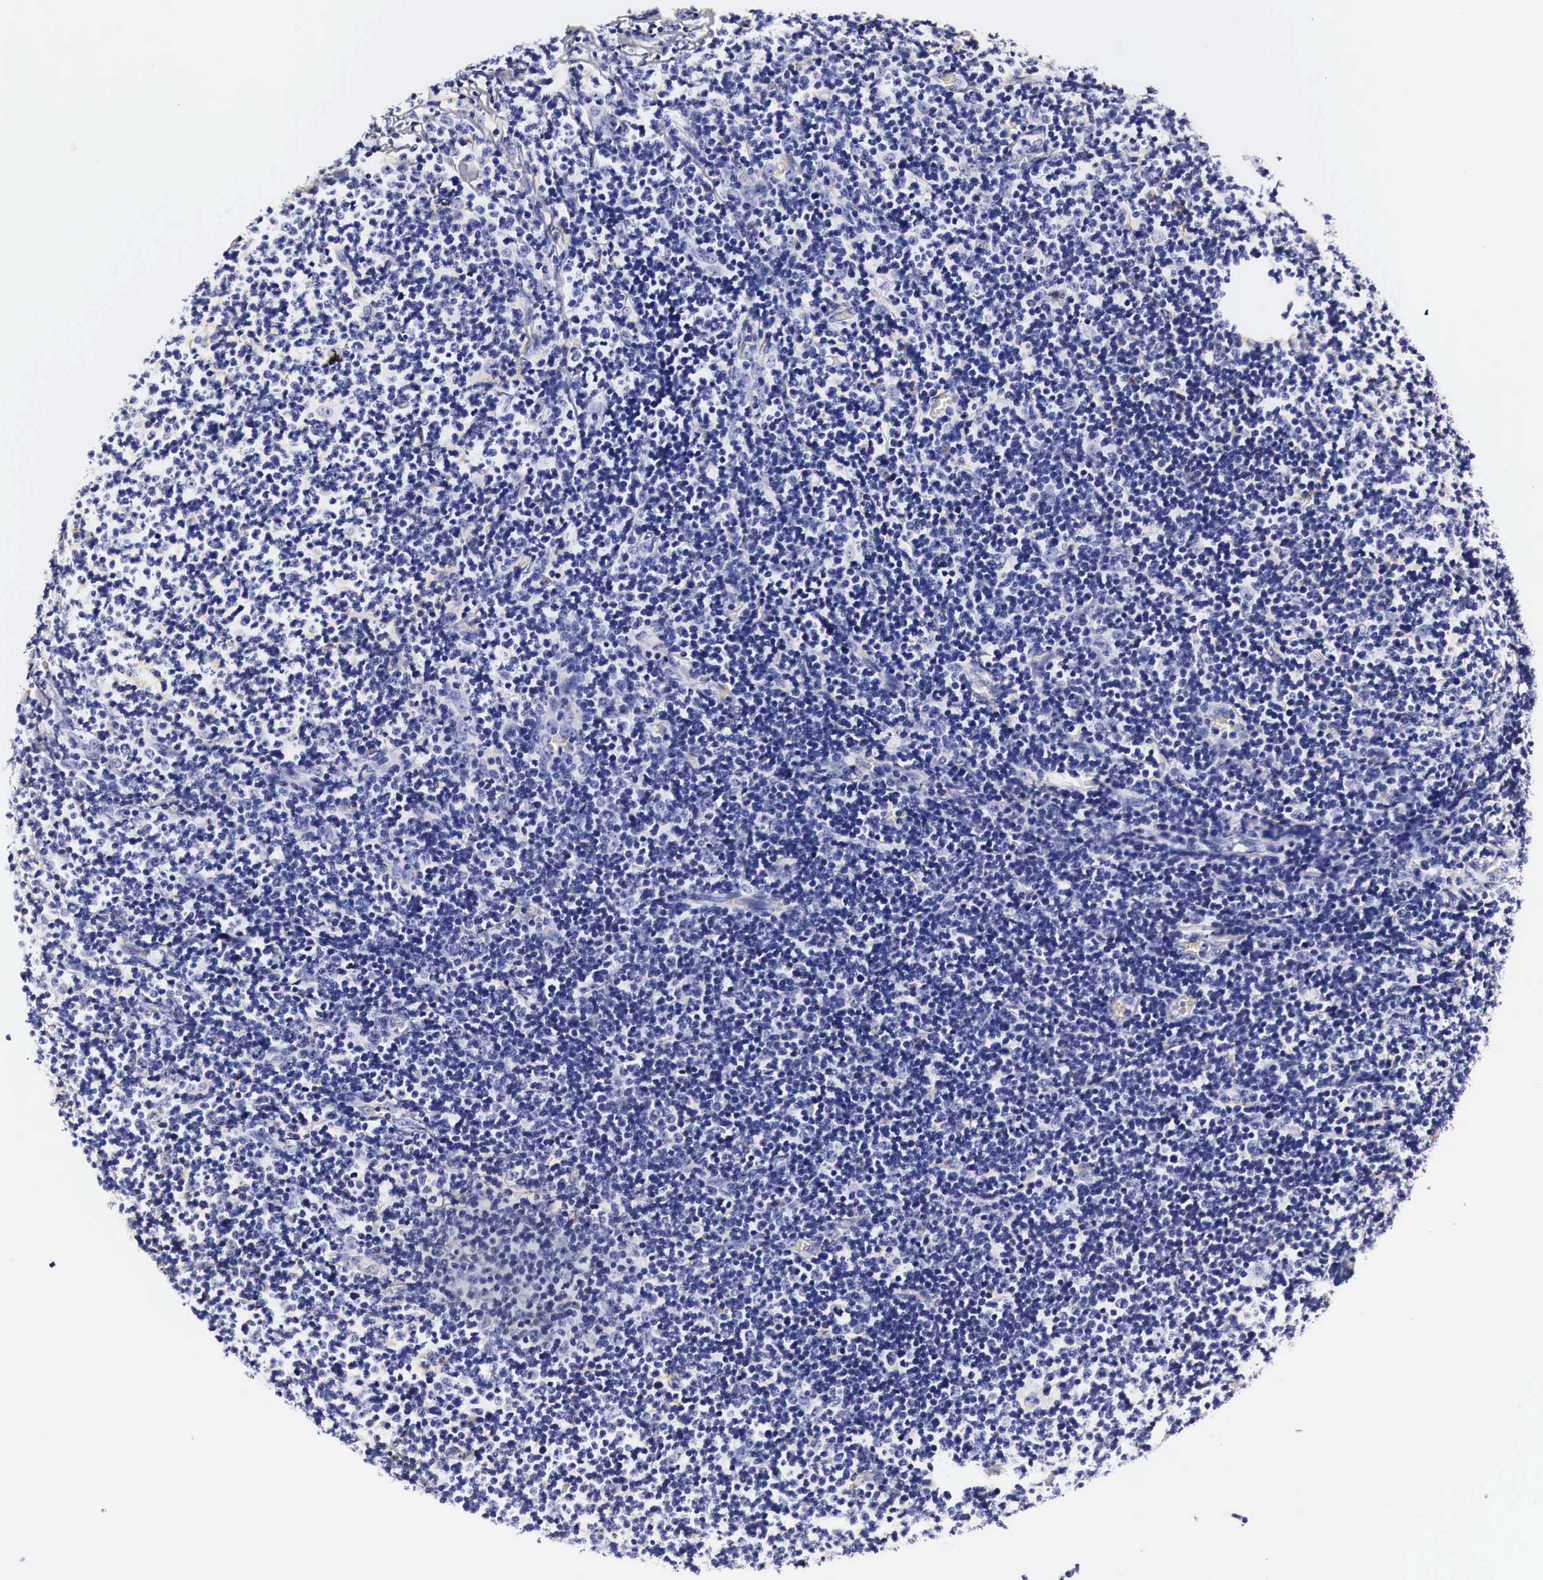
{"staining": {"intensity": "negative", "quantity": "none", "location": "none"}, "tissue": "lymphoma", "cell_type": "Tumor cells", "image_type": "cancer", "snomed": [{"axis": "morphology", "description": "Malignant lymphoma, non-Hodgkin's type, Low grade"}, {"axis": "topography", "description": "Lymph node"}], "caption": "Tumor cells are negative for protein expression in human lymphoma.", "gene": "EGFR", "patient": {"sex": "male", "age": 74}}